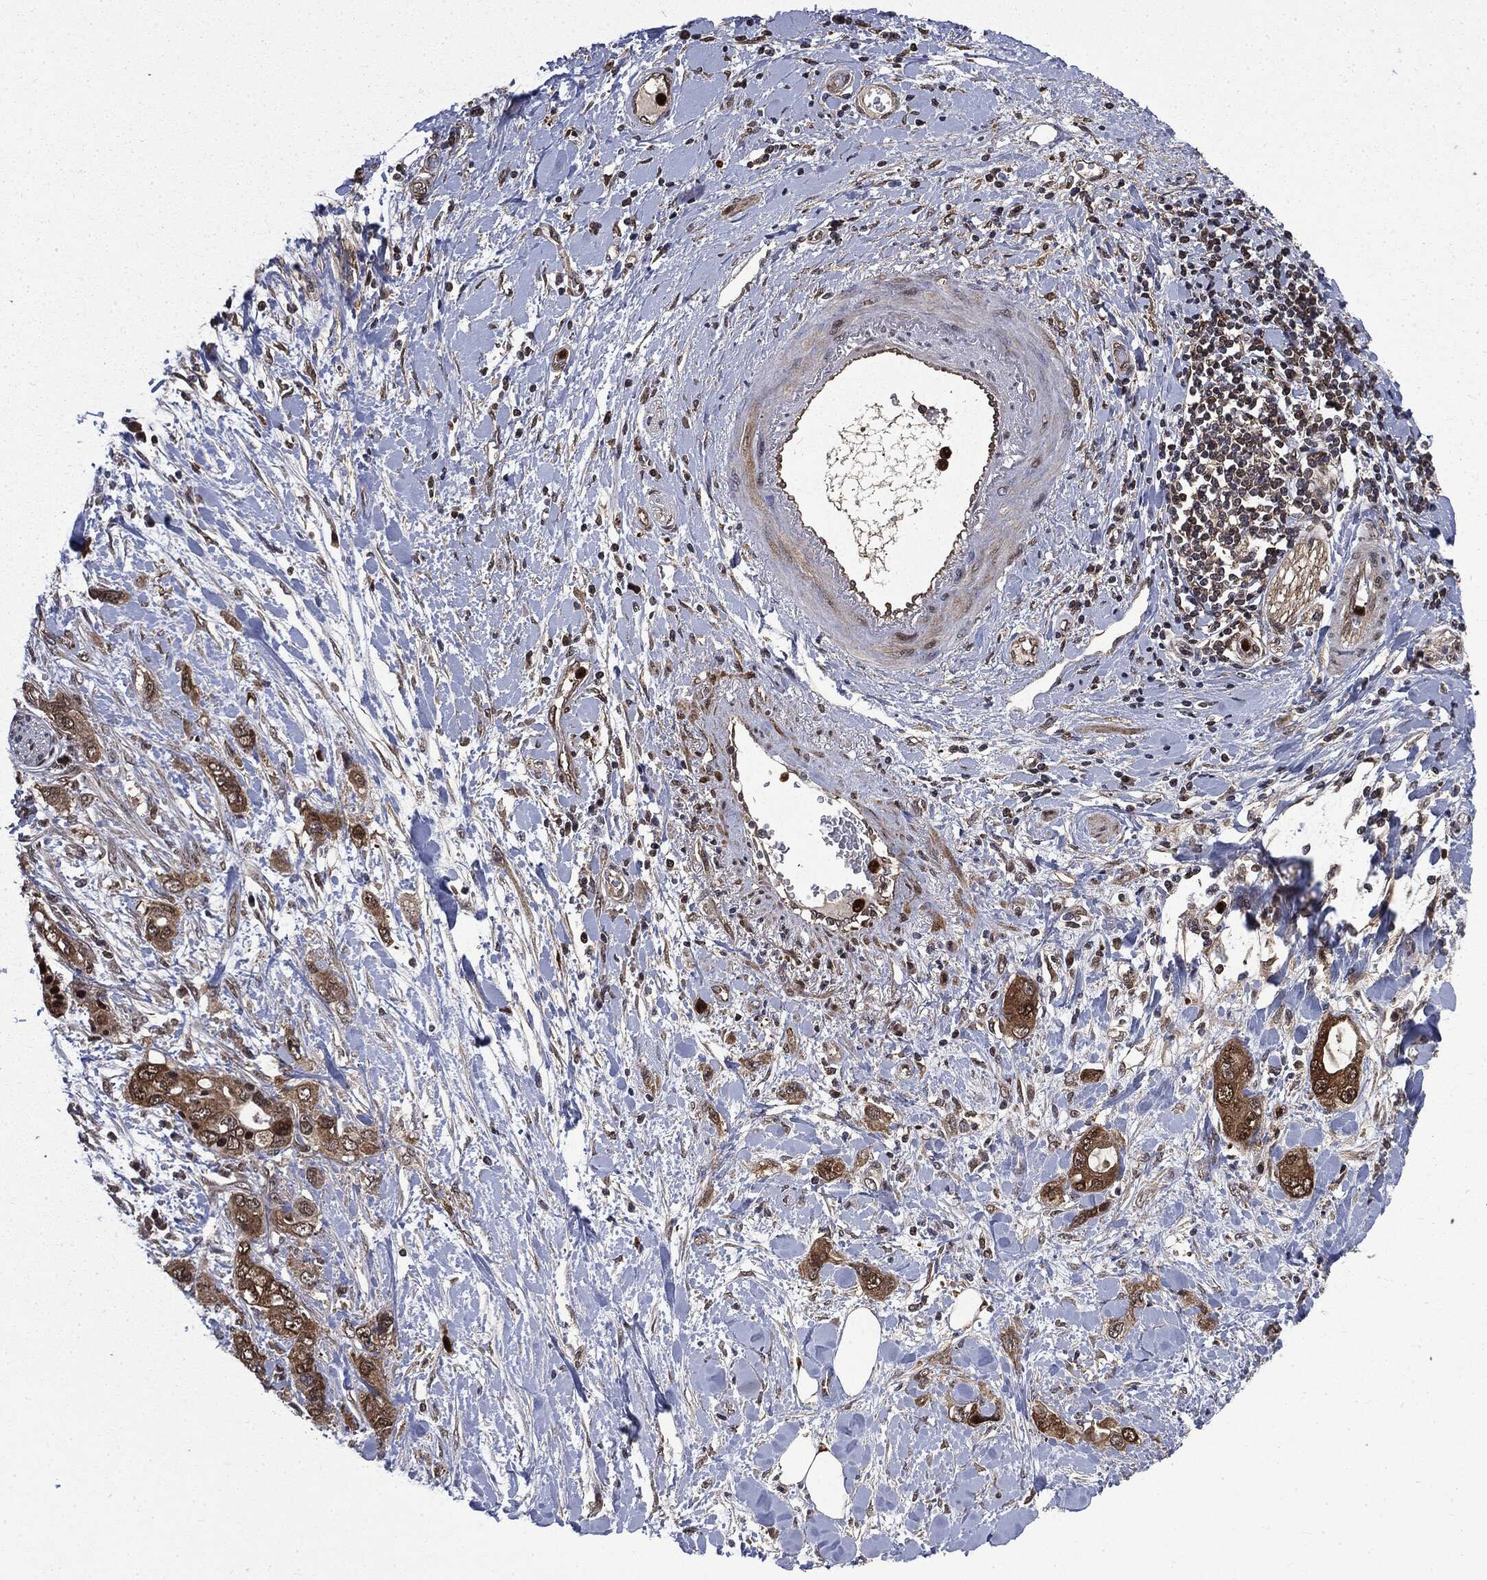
{"staining": {"intensity": "moderate", "quantity": ">75%", "location": "cytoplasmic/membranous,nuclear"}, "tissue": "pancreatic cancer", "cell_type": "Tumor cells", "image_type": "cancer", "snomed": [{"axis": "morphology", "description": "Adenocarcinoma, NOS"}, {"axis": "topography", "description": "Pancreas"}], "caption": "Pancreatic cancer stained with DAB IHC demonstrates medium levels of moderate cytoplasmic/membranous and nuclear positivity in approximately >75% of tumor cells. (DAB IHC with brightfield microscopy, high magnification).", "gene": "GPI", "patient": {"sex": "female", "age": 56}}